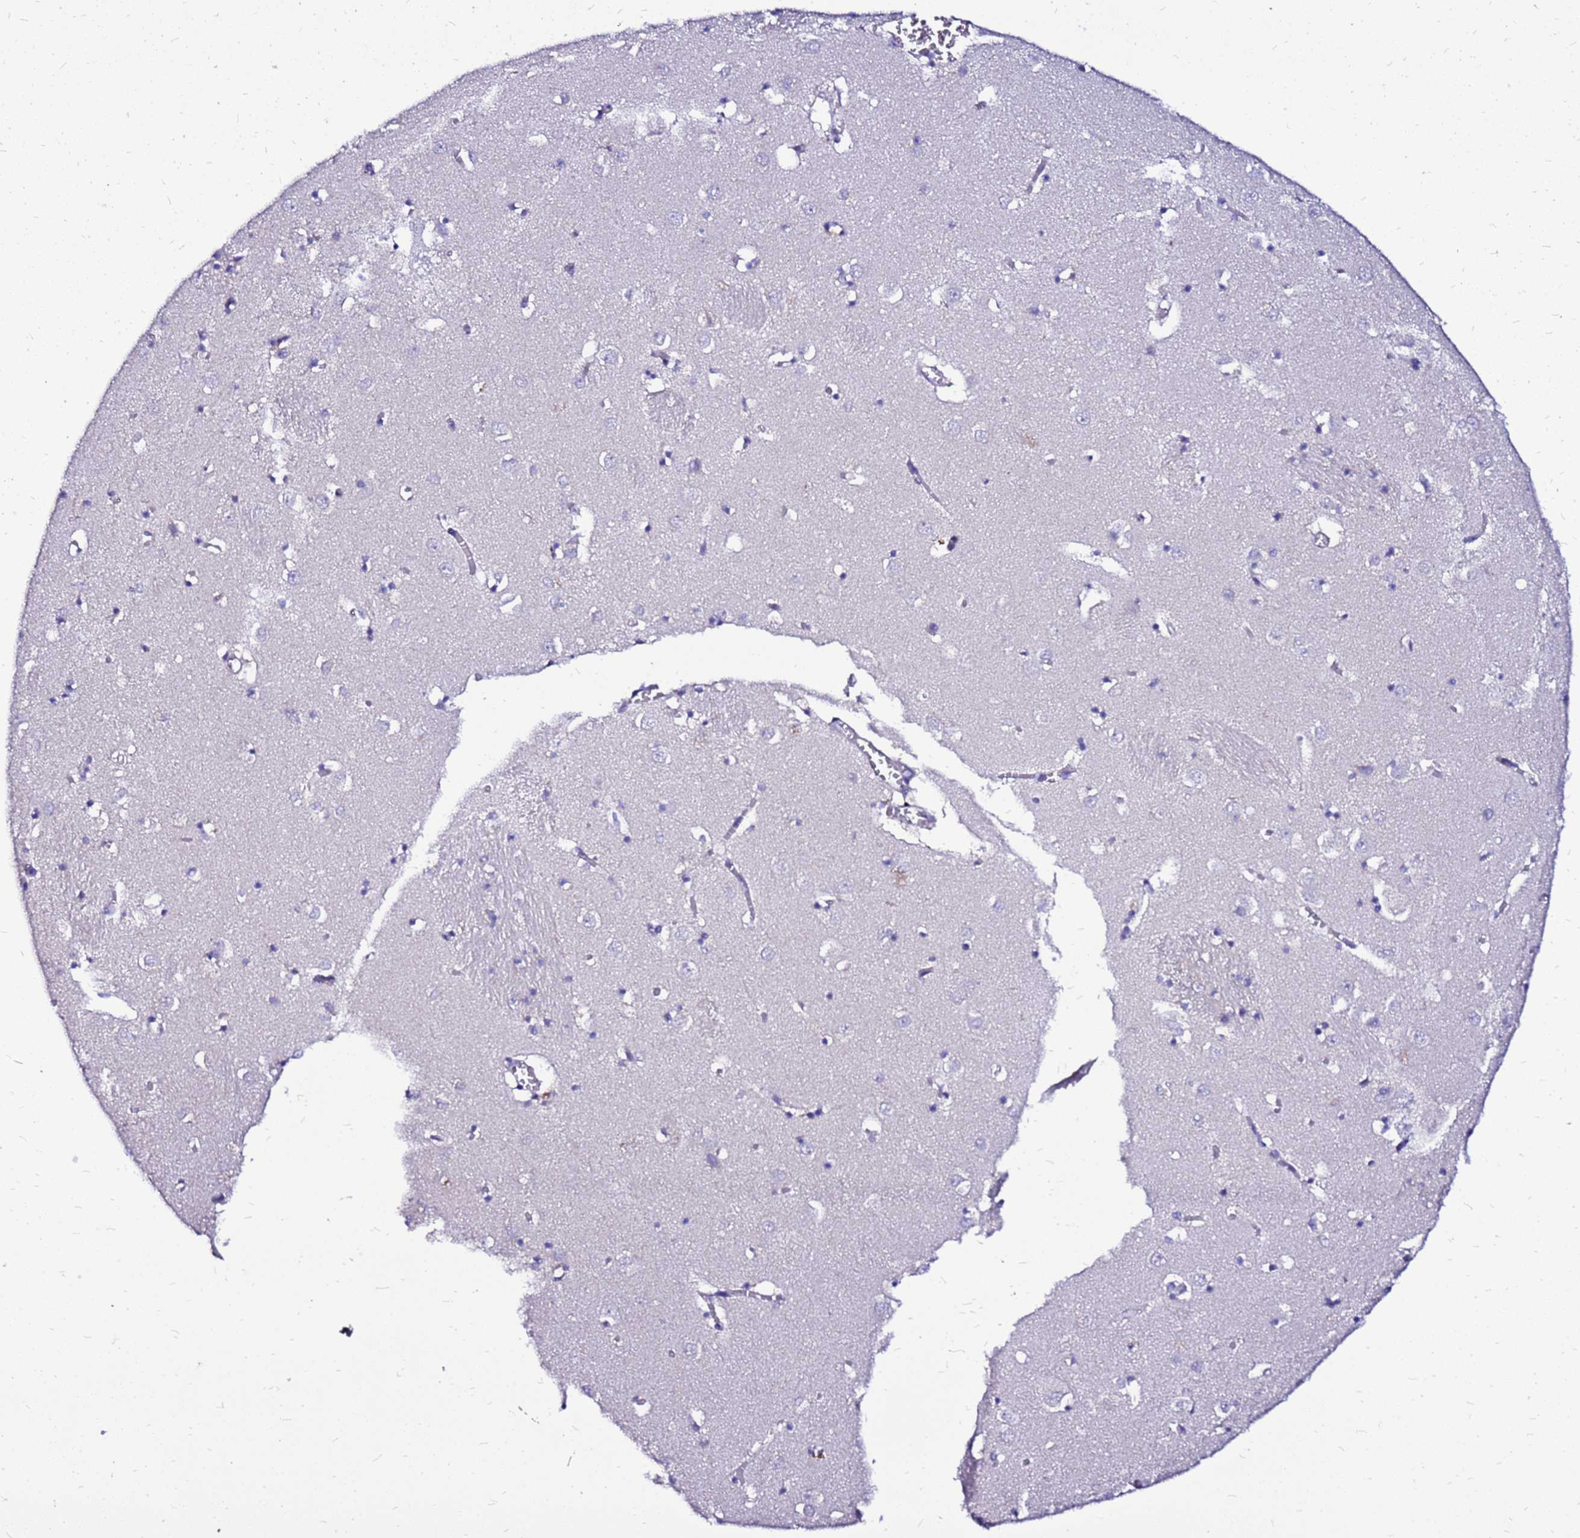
{"staining": {"intensity": "negative", "quantity": "none", "location": "none"}, "tissue": "caudate", "cell_type": "Glial cells", "image_type": "normal", "snomed": [{"axis": "morphology", "description": "Normal tissue, NOS"}, {"axis": "topography", "description": "Lateral ventricle wall"}], "caption": "IHC photomicrograph of unremarkable caudate stained for a protein (brown), which exhibits no staining in glial cells.", "gene": "ARHGEF35", "patient": {"sex": "male", "age": 70}}